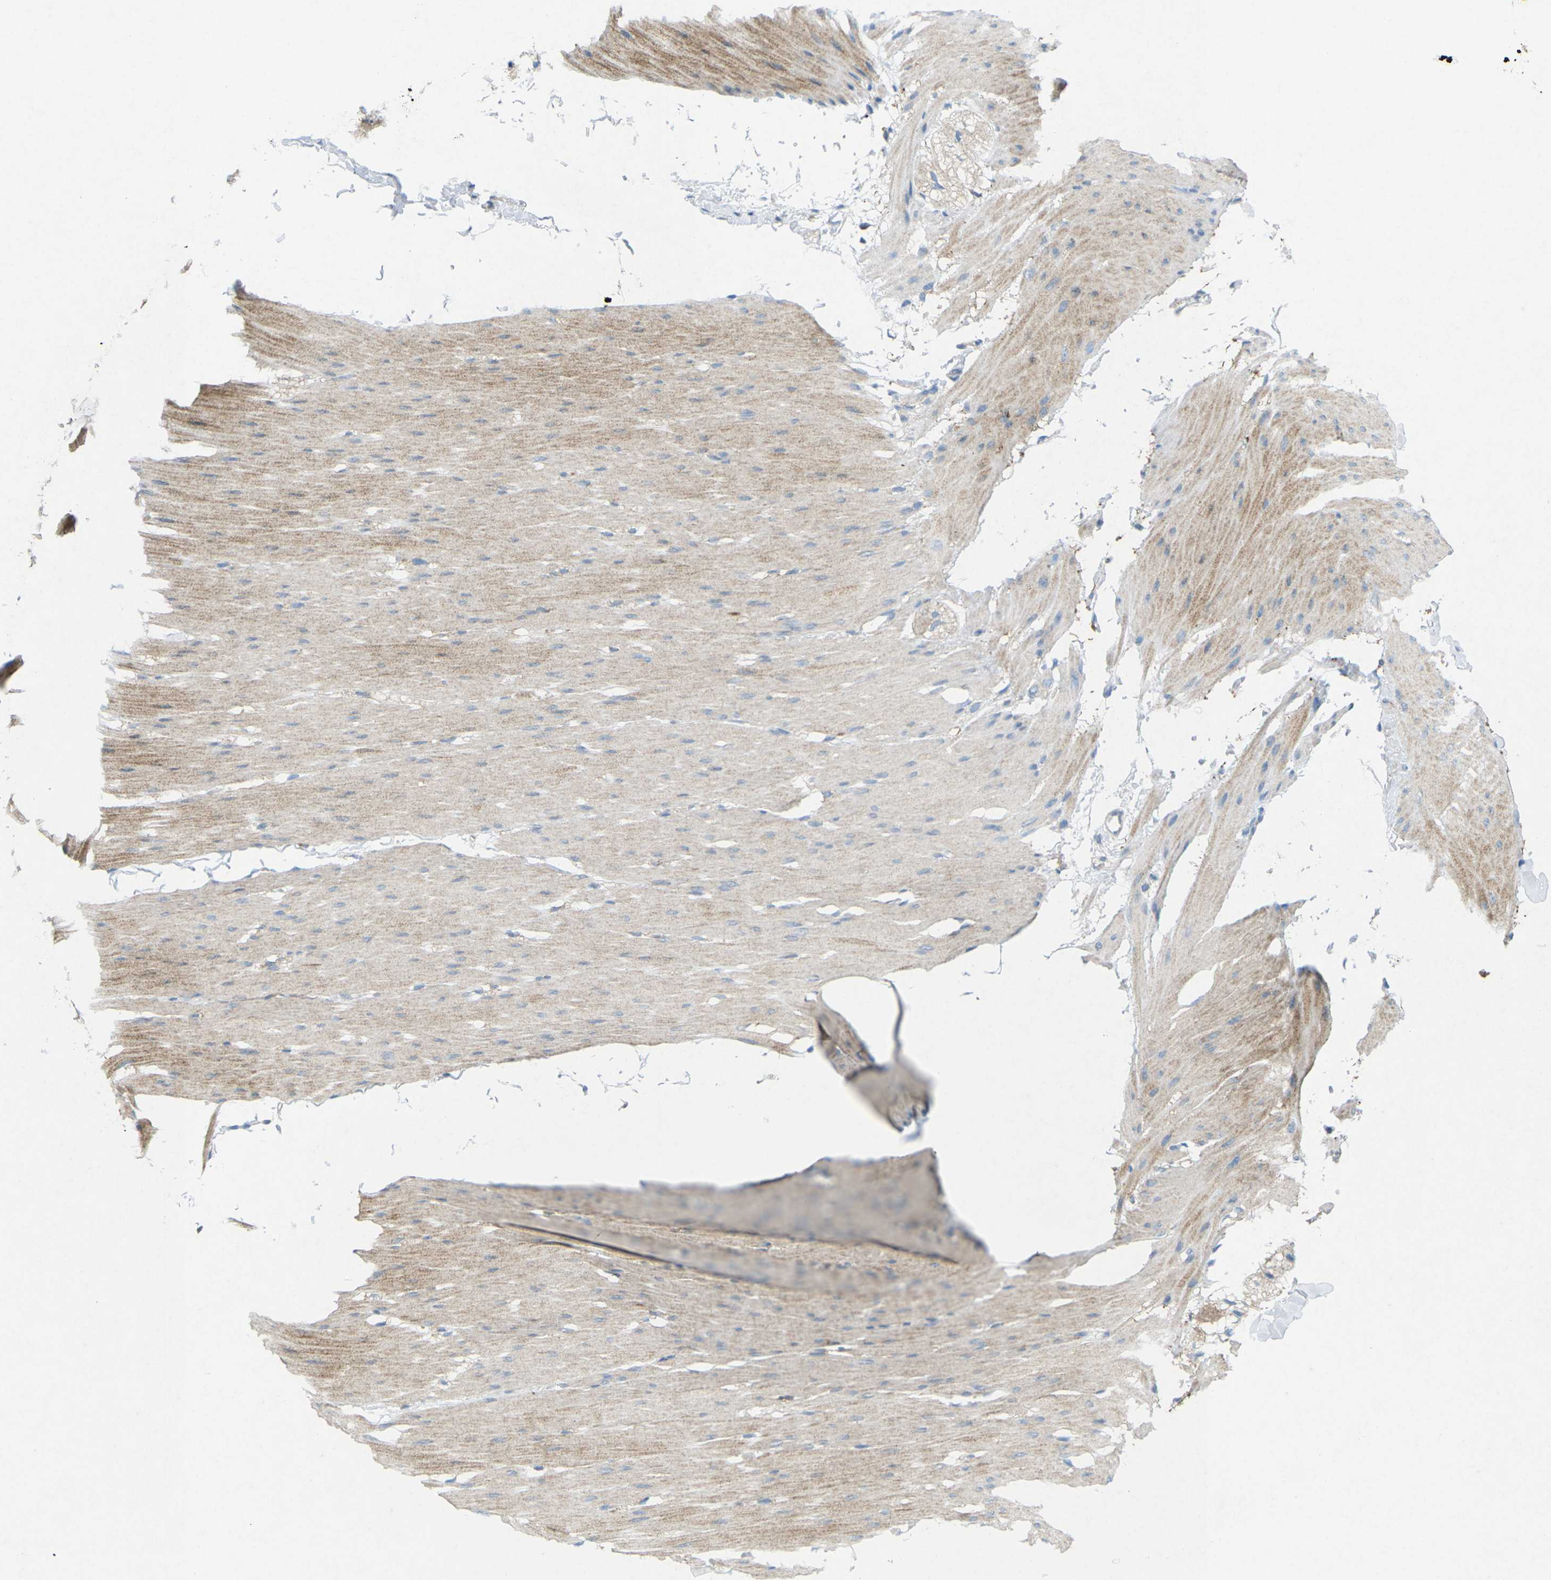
{"staining": {"intensity": "weak", "quantity": "25%-75%", "location": "cytoplasmic/membranous"}, "tissue": "smooth muscle", "cell_type": "Smooth muscle cells", "image_type": "normal", "snomed": [{"axis": "morphology", "description": "Normal tissue, NOS"}, {"axis": "topography", "description": "Smooth muscle"}, {"axis": "topography", "description": "Colon"}], "caption": "Protein staining reveals weak cytoplasmic/membranous staining in about 25%-75% of smooth muscle cells in benign smooth muscle.", "gene": "STK11", "patient": {"sex": "male", "age": 67}}